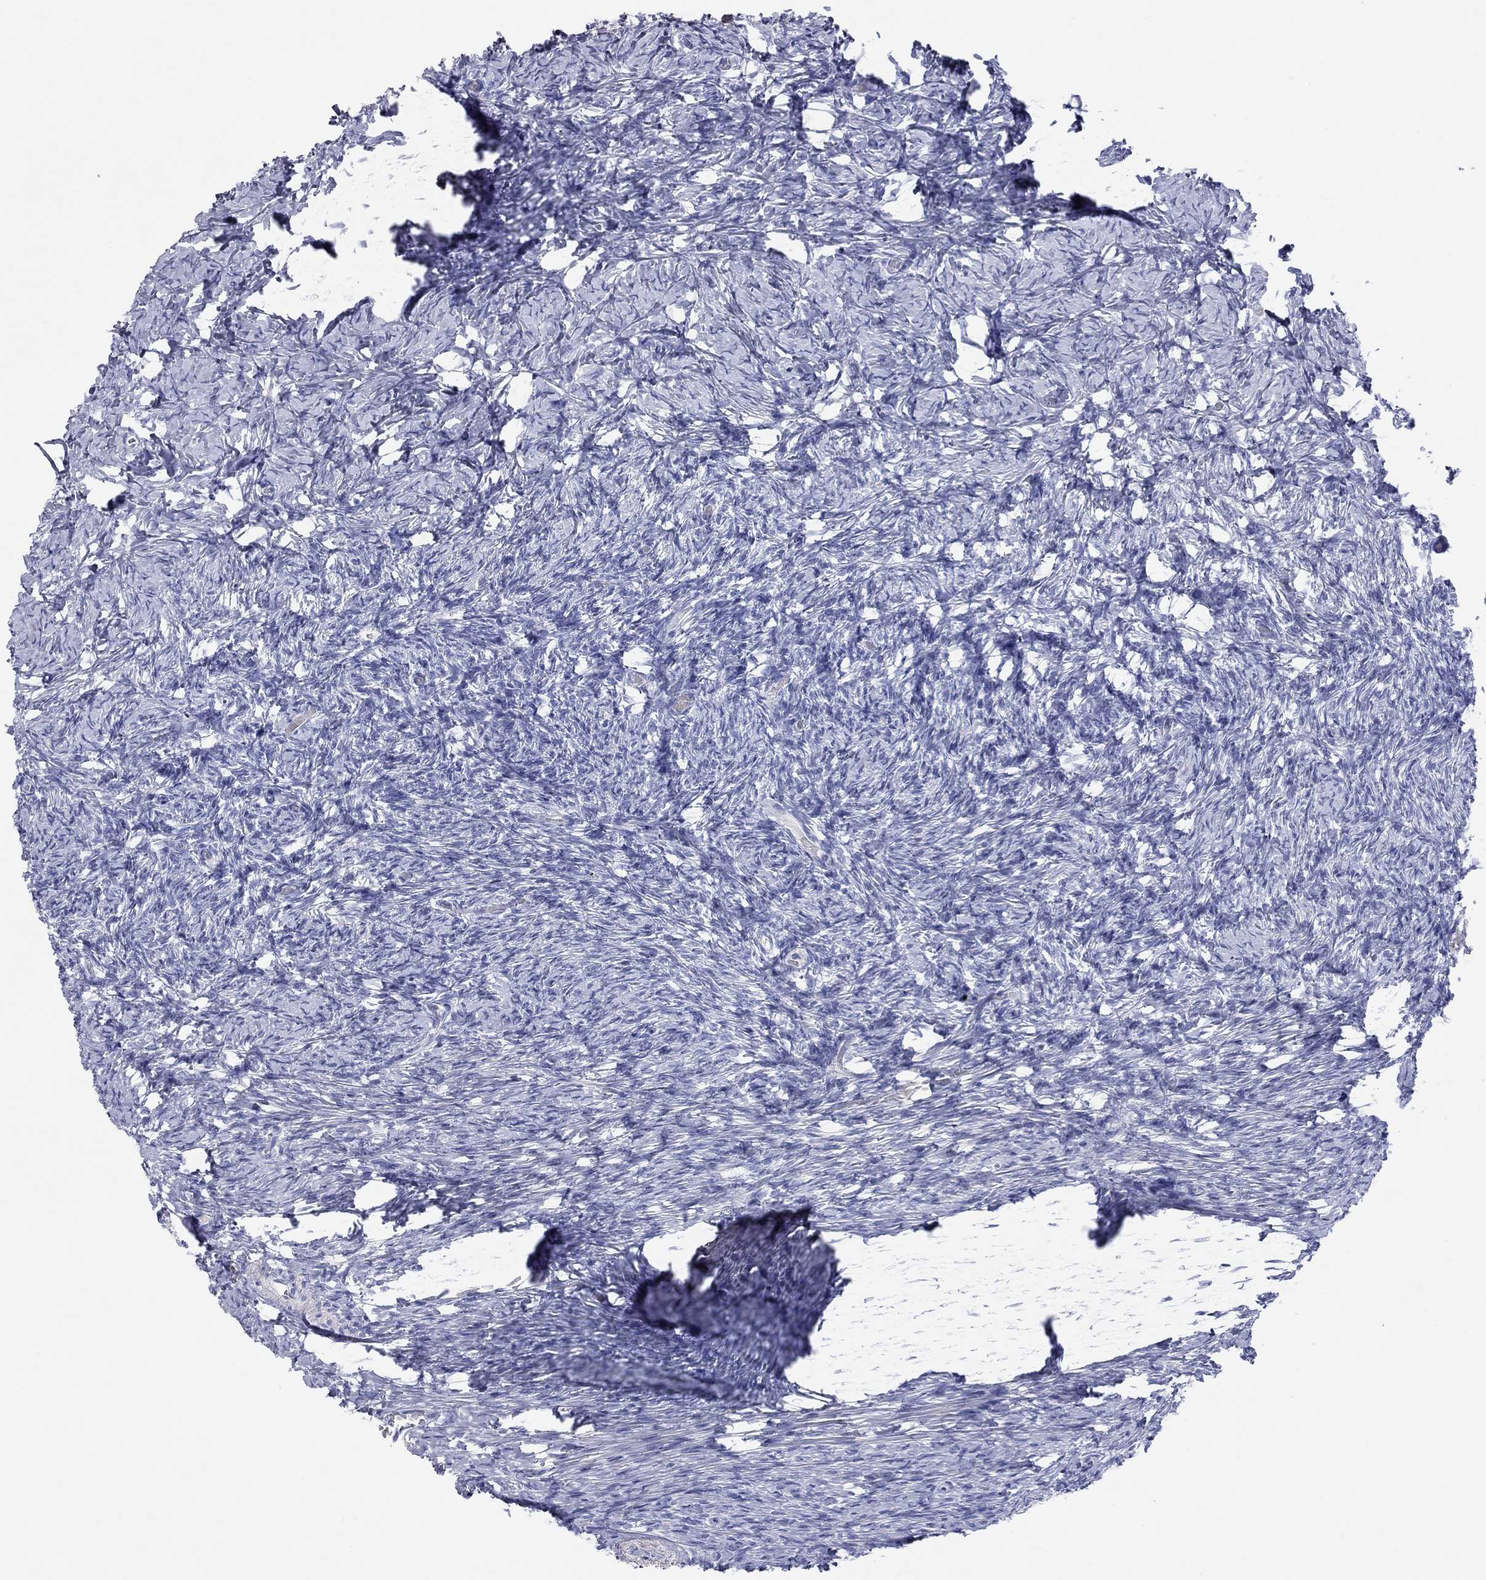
{"staining": {"intensity": "negative", "quantity": "none", "location": "none"}, "tissue": "ovary", "cell_type": "Ovarian stroma cells", "image_type": "normal", "snomed": [{"axis": "morphology", "description": "Normal tissue, NOS"}, {"axis": "topography", "description": "Ovary"}], "caption": "This is a photomicrograph of immunohistochemistry staining of benign ovary, which shows no staining in ovarian stroma cells. Nuclei are stained in blue.", "gene": "PCDHGC5", "patient": {"sex": "female", "age": 39}}